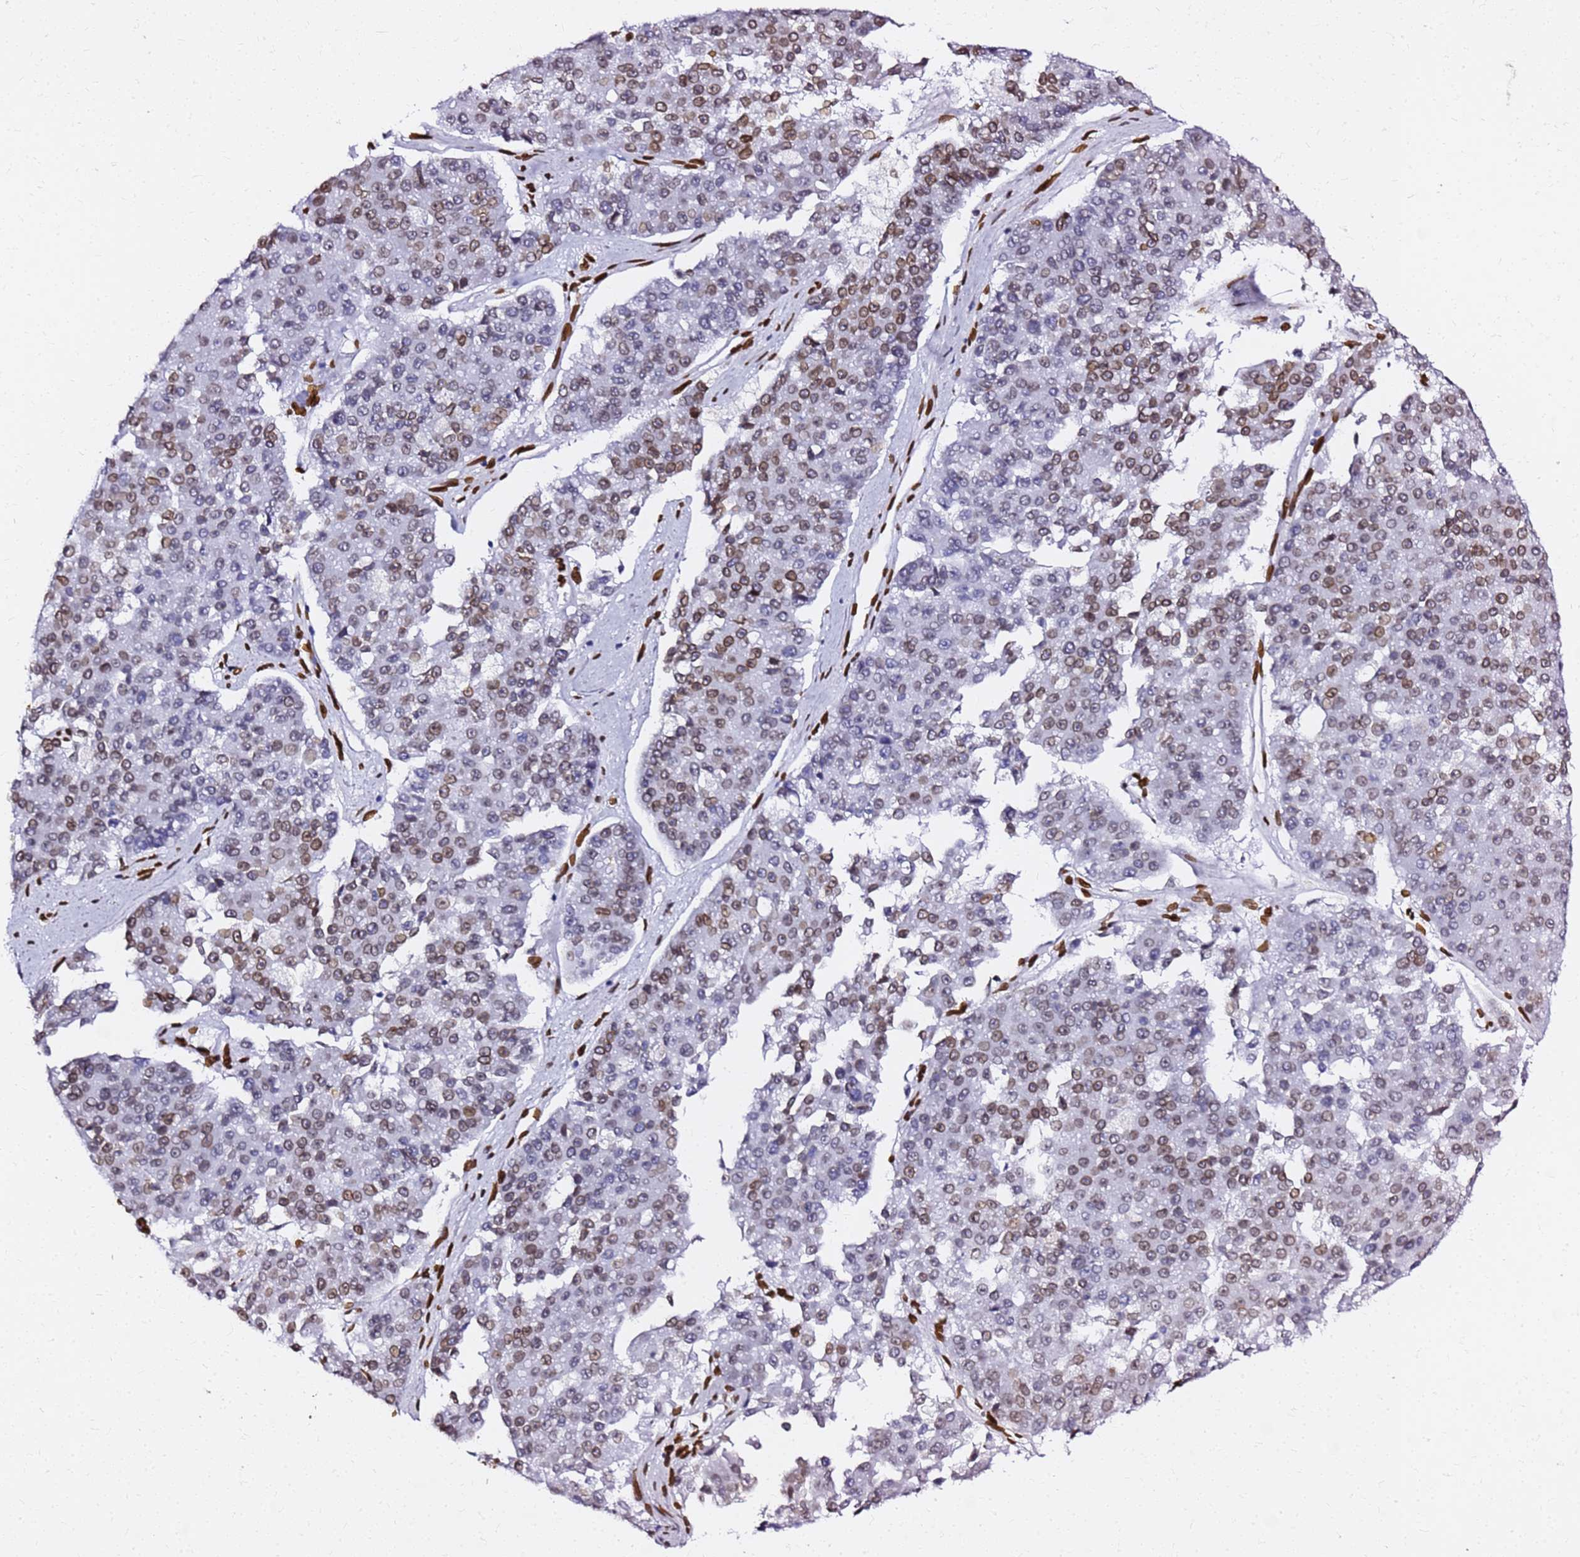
{"staining": {"intensity": "strong", "quantity": "25%-75%", "location": "cytoplasmic/membranous,nuclear"}, "tissue": "pancreatic cancer", "cell_type": "Tumor cells", "image_type": "cancer", "snomed": [{"axis": "morphology", "description": "Adenocarcinoma, NOS"}, {"axis": "topography", "description": "Pancreas"}], "caption": "Pancreatic cancer (adenocarcinoma) stained with a protein marker demonstrates strong staining in tumor cells.", "gene": "C6orf141", "patient": {"sex": "male", "age": 50}}